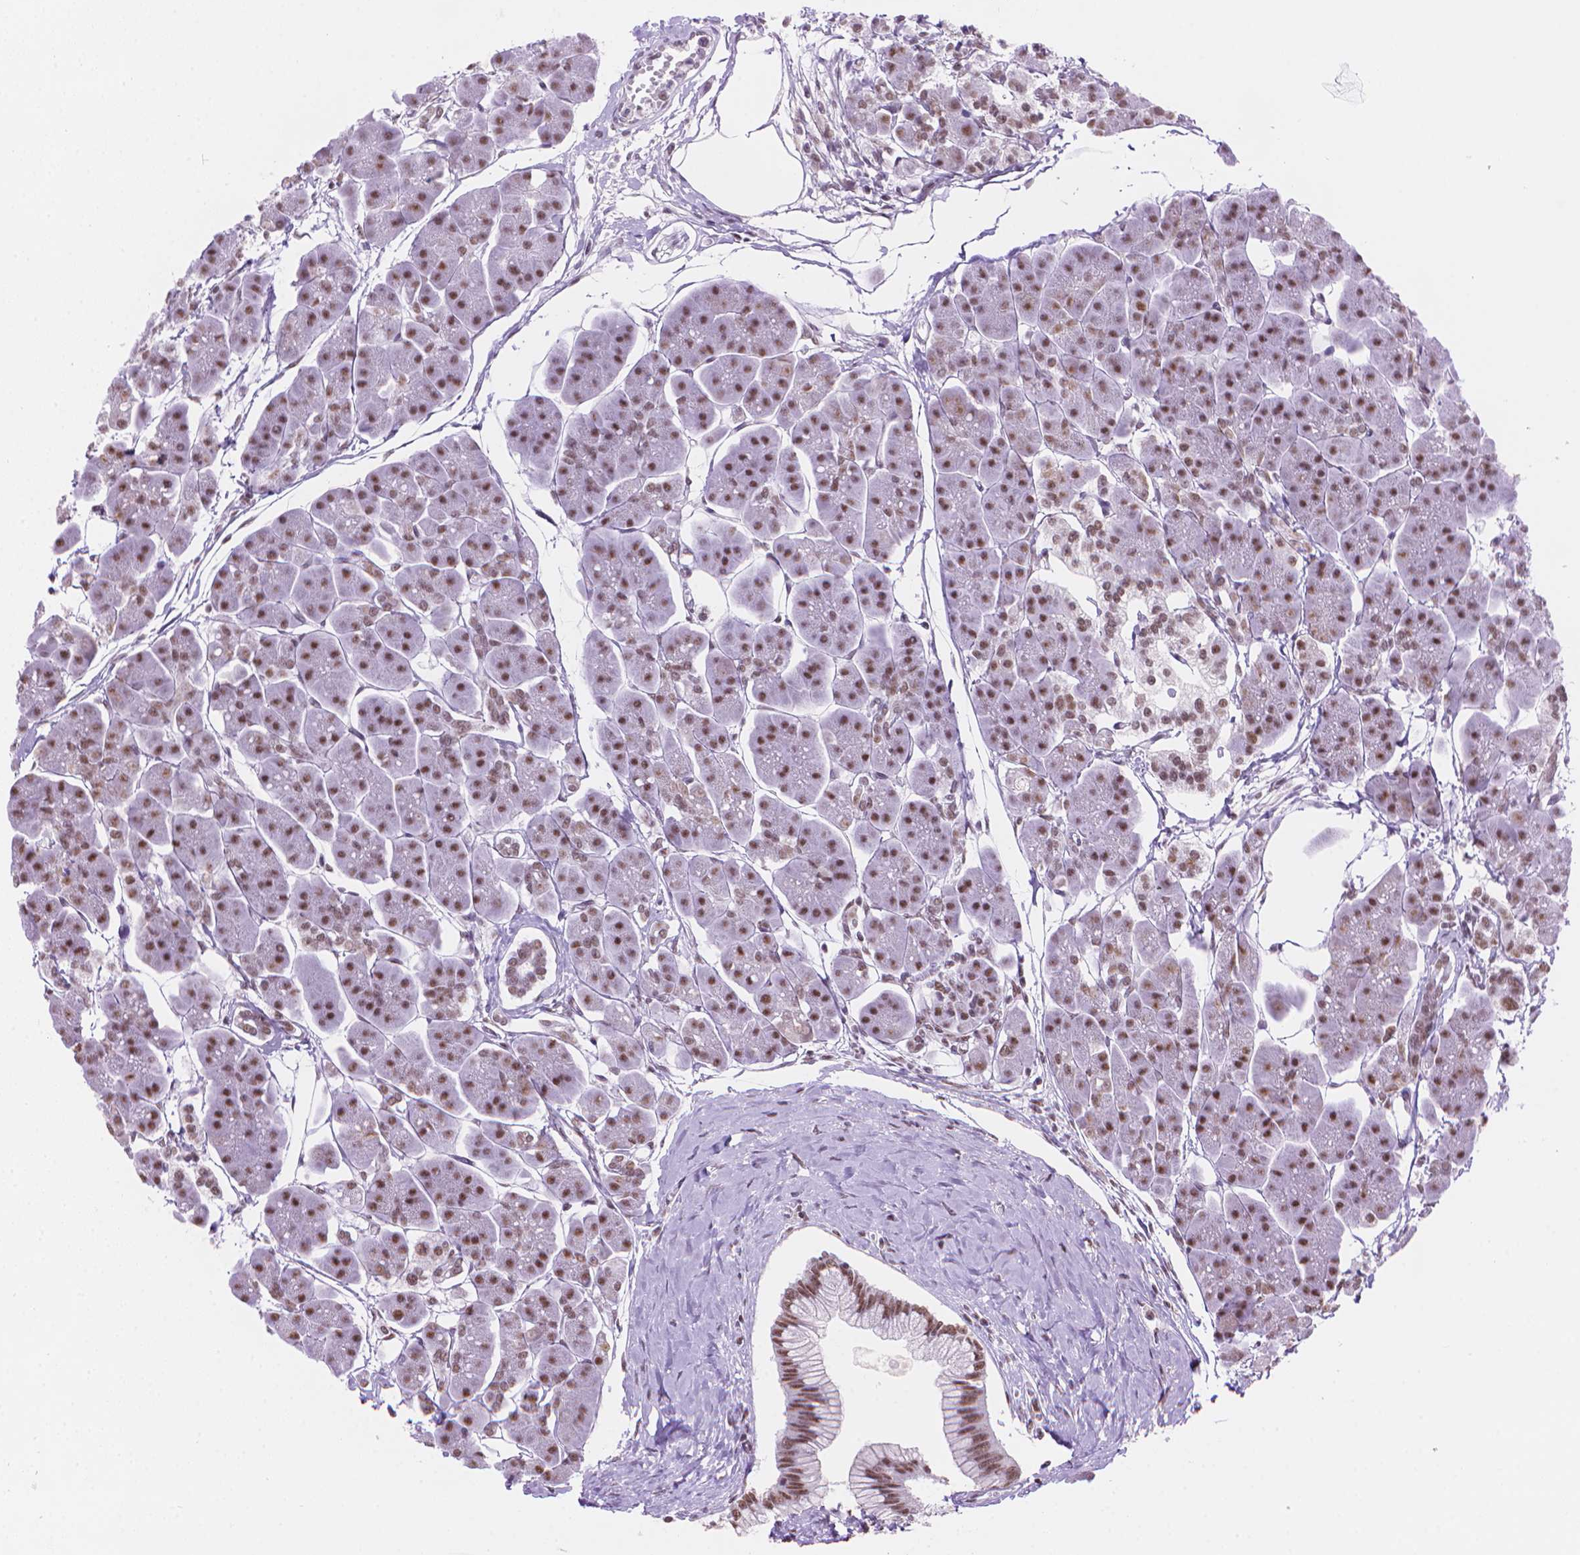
{"staining": {"intensity": "moderate", "quantity": "25%-75%", "location": "nuclear"}, "tissue": "pancreas", "cell_type": "Exocrine glandular cells", "image_type": "normal", "snomed": [{"axis": "morphology", "description": "Normal tissue, NOS"}, {"axis": "topography", "description": "Adipose tissue"}, {"axis": "topography", "description": "Pancreas"}, {"axis": "topography", "description": "Peripheral nerve tissue"}], "caption": "Moderate nuclear protein expression is identified in approximately 25%-75% of exocrine glandular cells in pancreas.", "gene": "RPA4", "patient": {"sex": "female", "age": 58}}